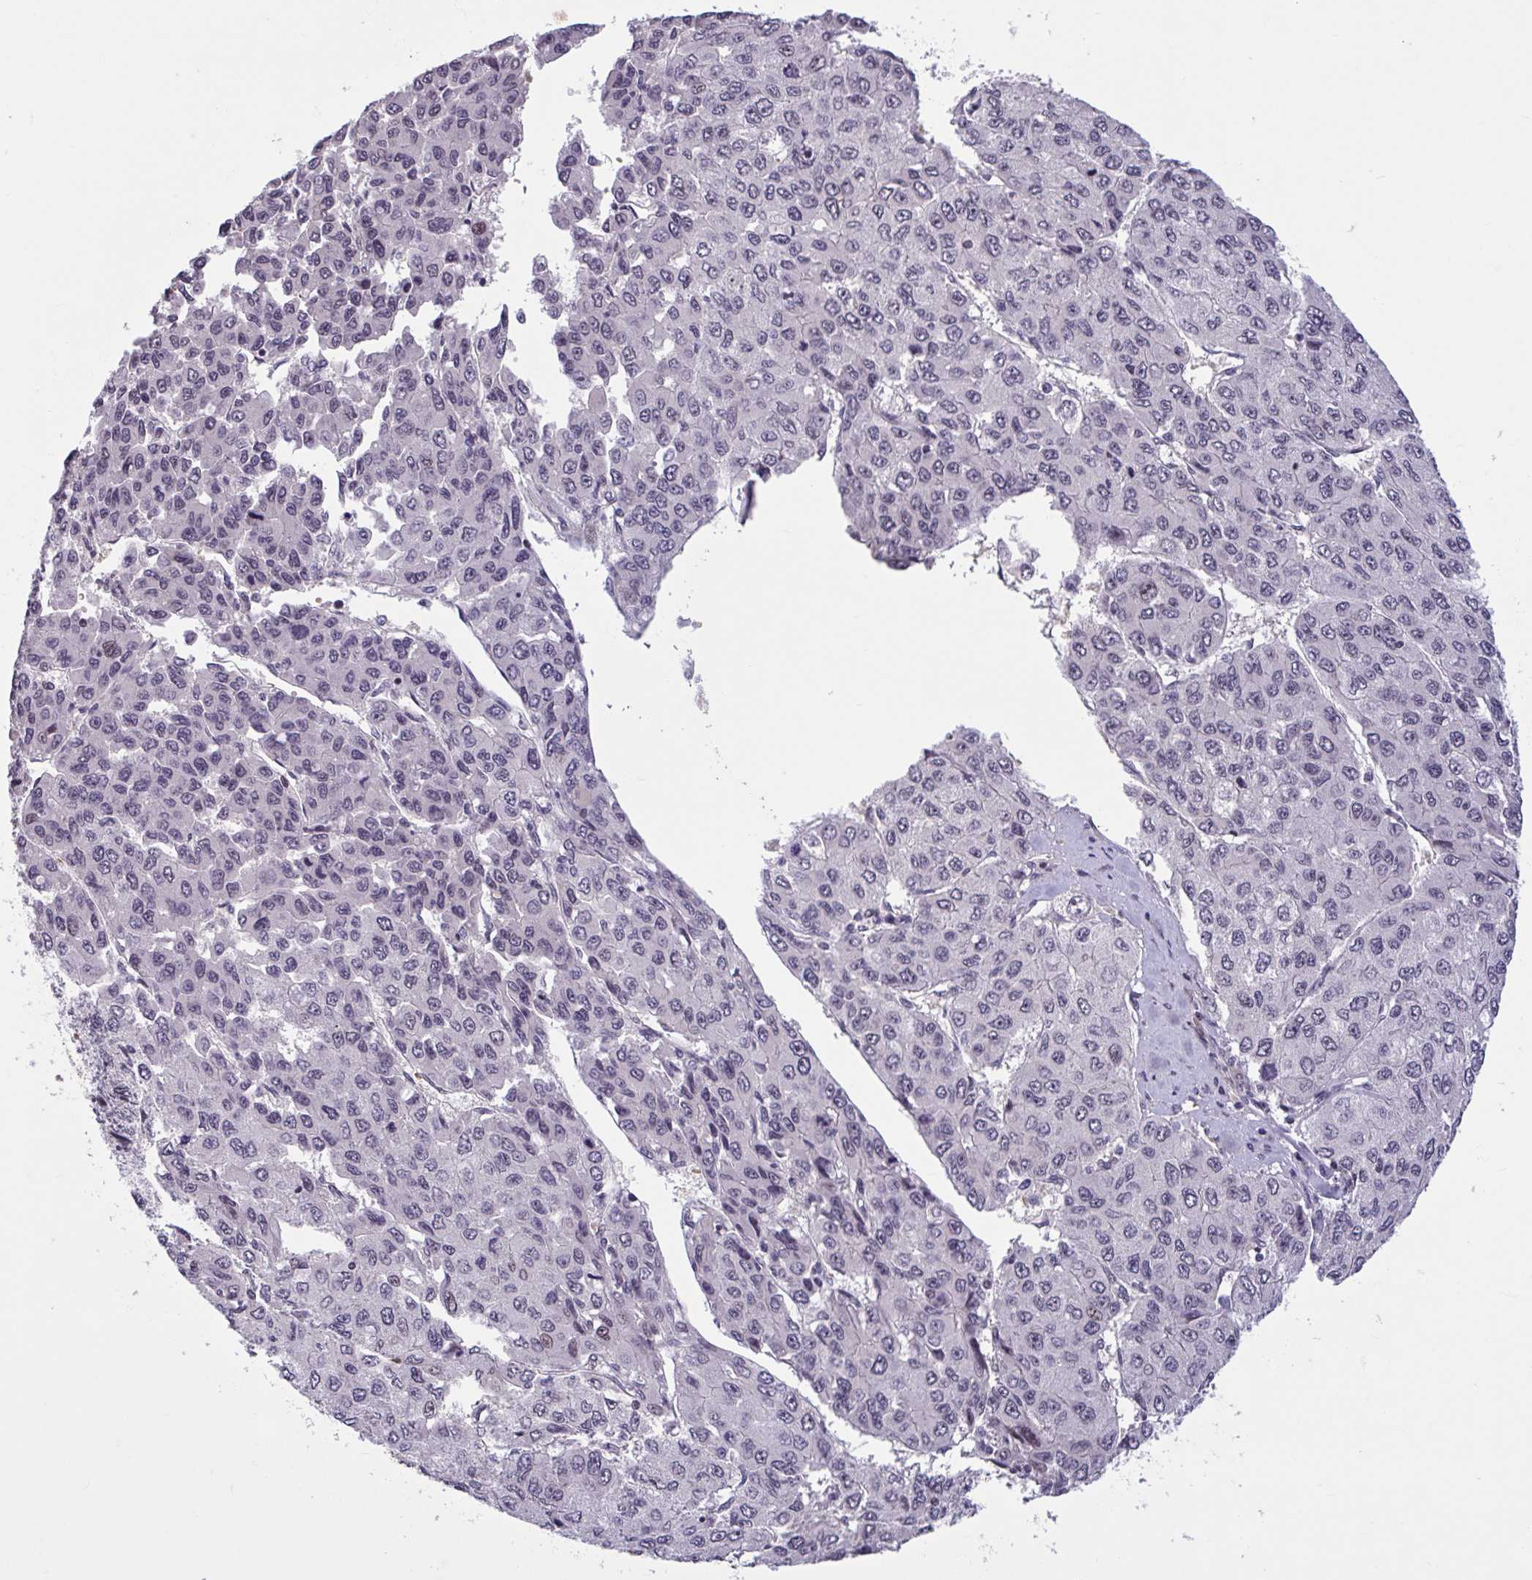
{"staining": {"intensity": "negative", "quantity": "none", "location": "none"}, "tissue": "liver cancer", "cell_type": "Tumor cells", "image_type": "cancer", "snomed": [{"axis": "morphology", "description": "Carcinoma, Hepatocellular, NOS"}, {"axis": "topography", "description": "Liver"}], "caption": "Micrograph shows no significant protein positivity in tumor cells of liver hepatocellular carcinoma. (Immunohistochemistry (ihc), brightfield microscopy, high magnification).", "gene": "ZNF414", "patient": {"sex": "female", "age": 66}}